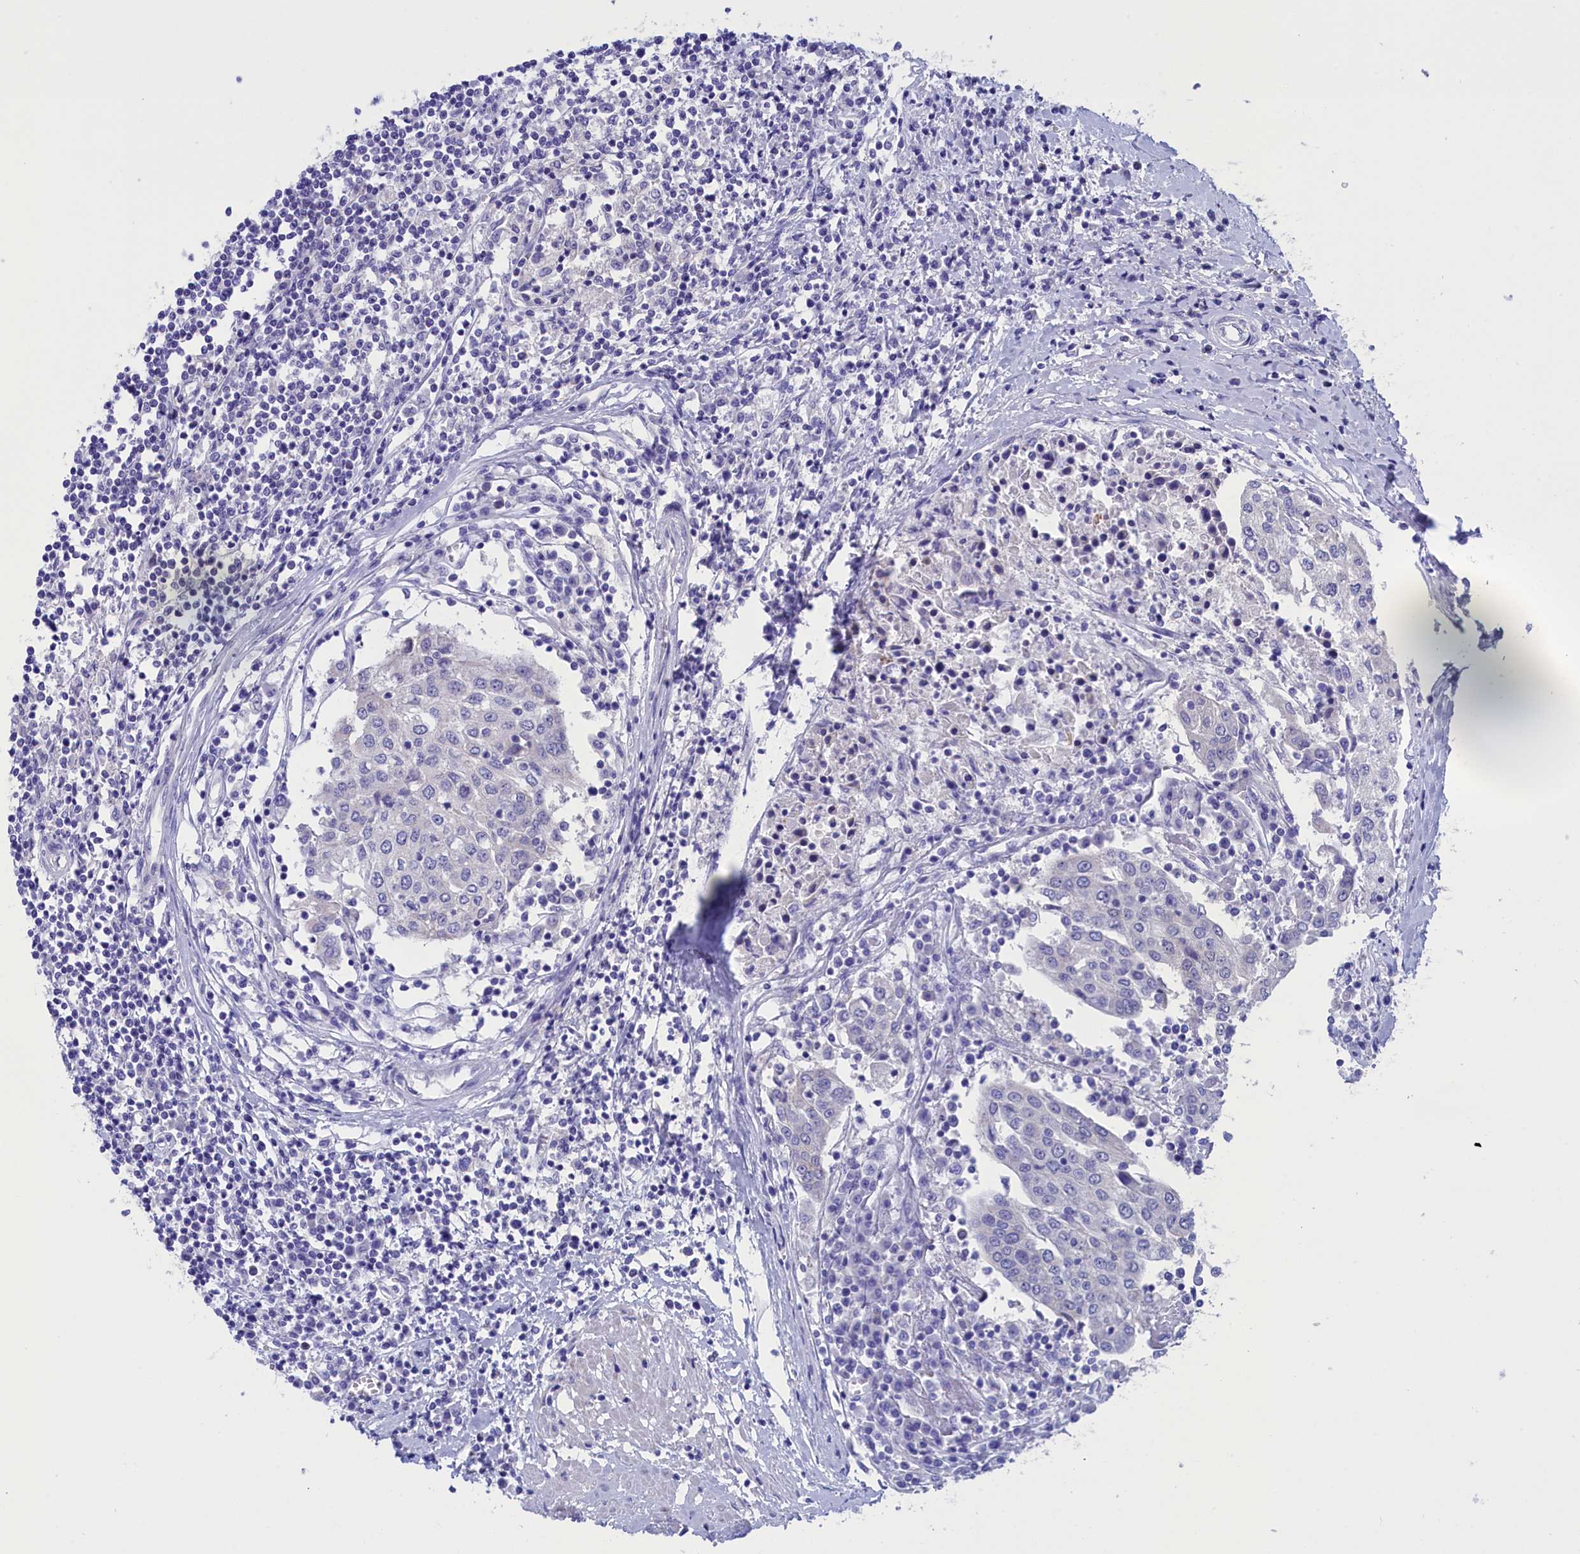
{"staining": {"intensity": "negative", "quantity": "none", "location": "none"}, "tissue": "urothelial cancer", "cell_type": "Tumor cells", "image_type": "cancer", "snomed": [{"axis": "morphology", "description": "Urothelial carcinoma, High grade"}, {"axis": "topography", "description": "Urinary bladder"}], "caption": "This photomicrograph is of urothelial cancer stained with immunohistochemistry to label a protein in brown with the nuclei are counter-stained blue. There is no expression in tumor cells. (DAB immunohistochemistry with hematoxylin counter stain).", "gene": "VPS35L", "patient": {"sex": "female", "age": 85}}